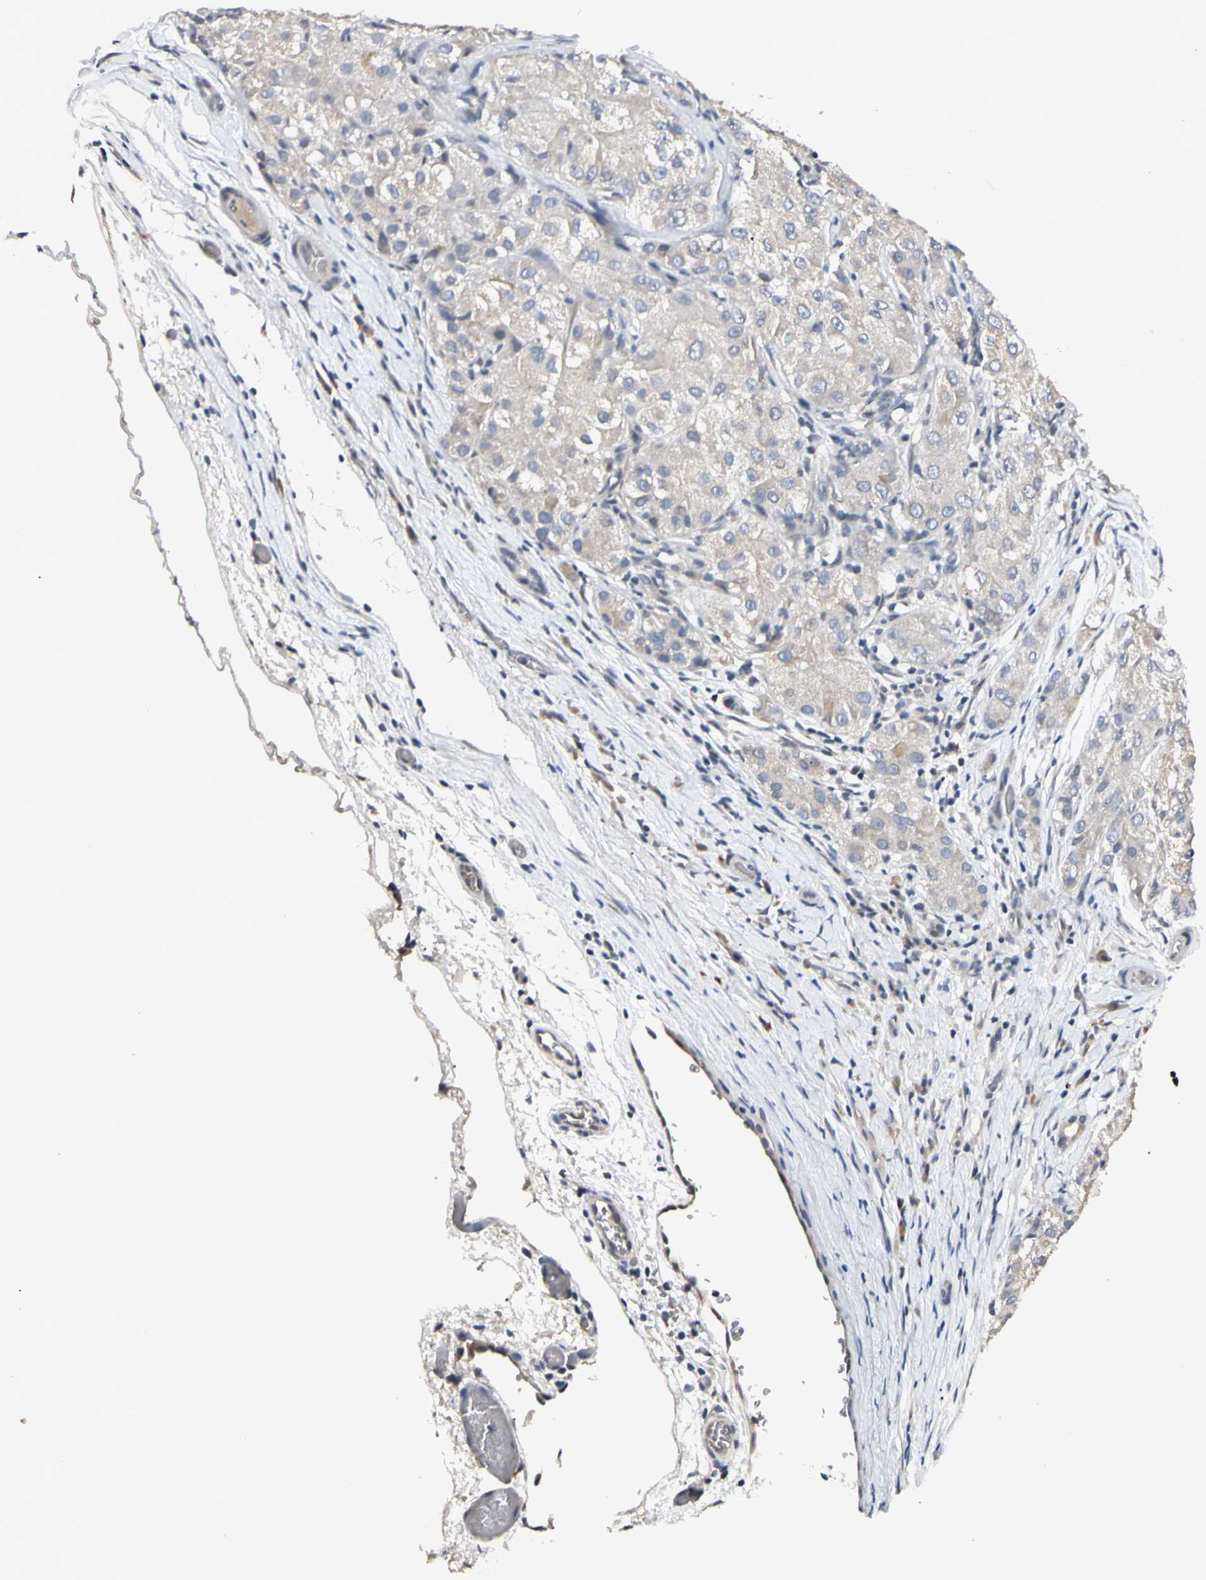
{"staining": {"intensity": "negative", "quantity": "none", "location": "none"}, "tissue": "liver cancer", "cell_type": "Tumor cells", "image_type": "cancer", "snomed": [{"axis": "morphology", "description": "Carcinoma, Hepatocellular, NOS"}, {"axis": "topography", "description": "Liver"}], "caption": "DAB (3,3'-diaminobenzidine) immunohistochemical staining of human liver cancer (hepatocellular carcinoma) exhibits no significant positivity in tumor cells.", "gene": "GREM1", "patient": {"sex": "male", "age": 80}}